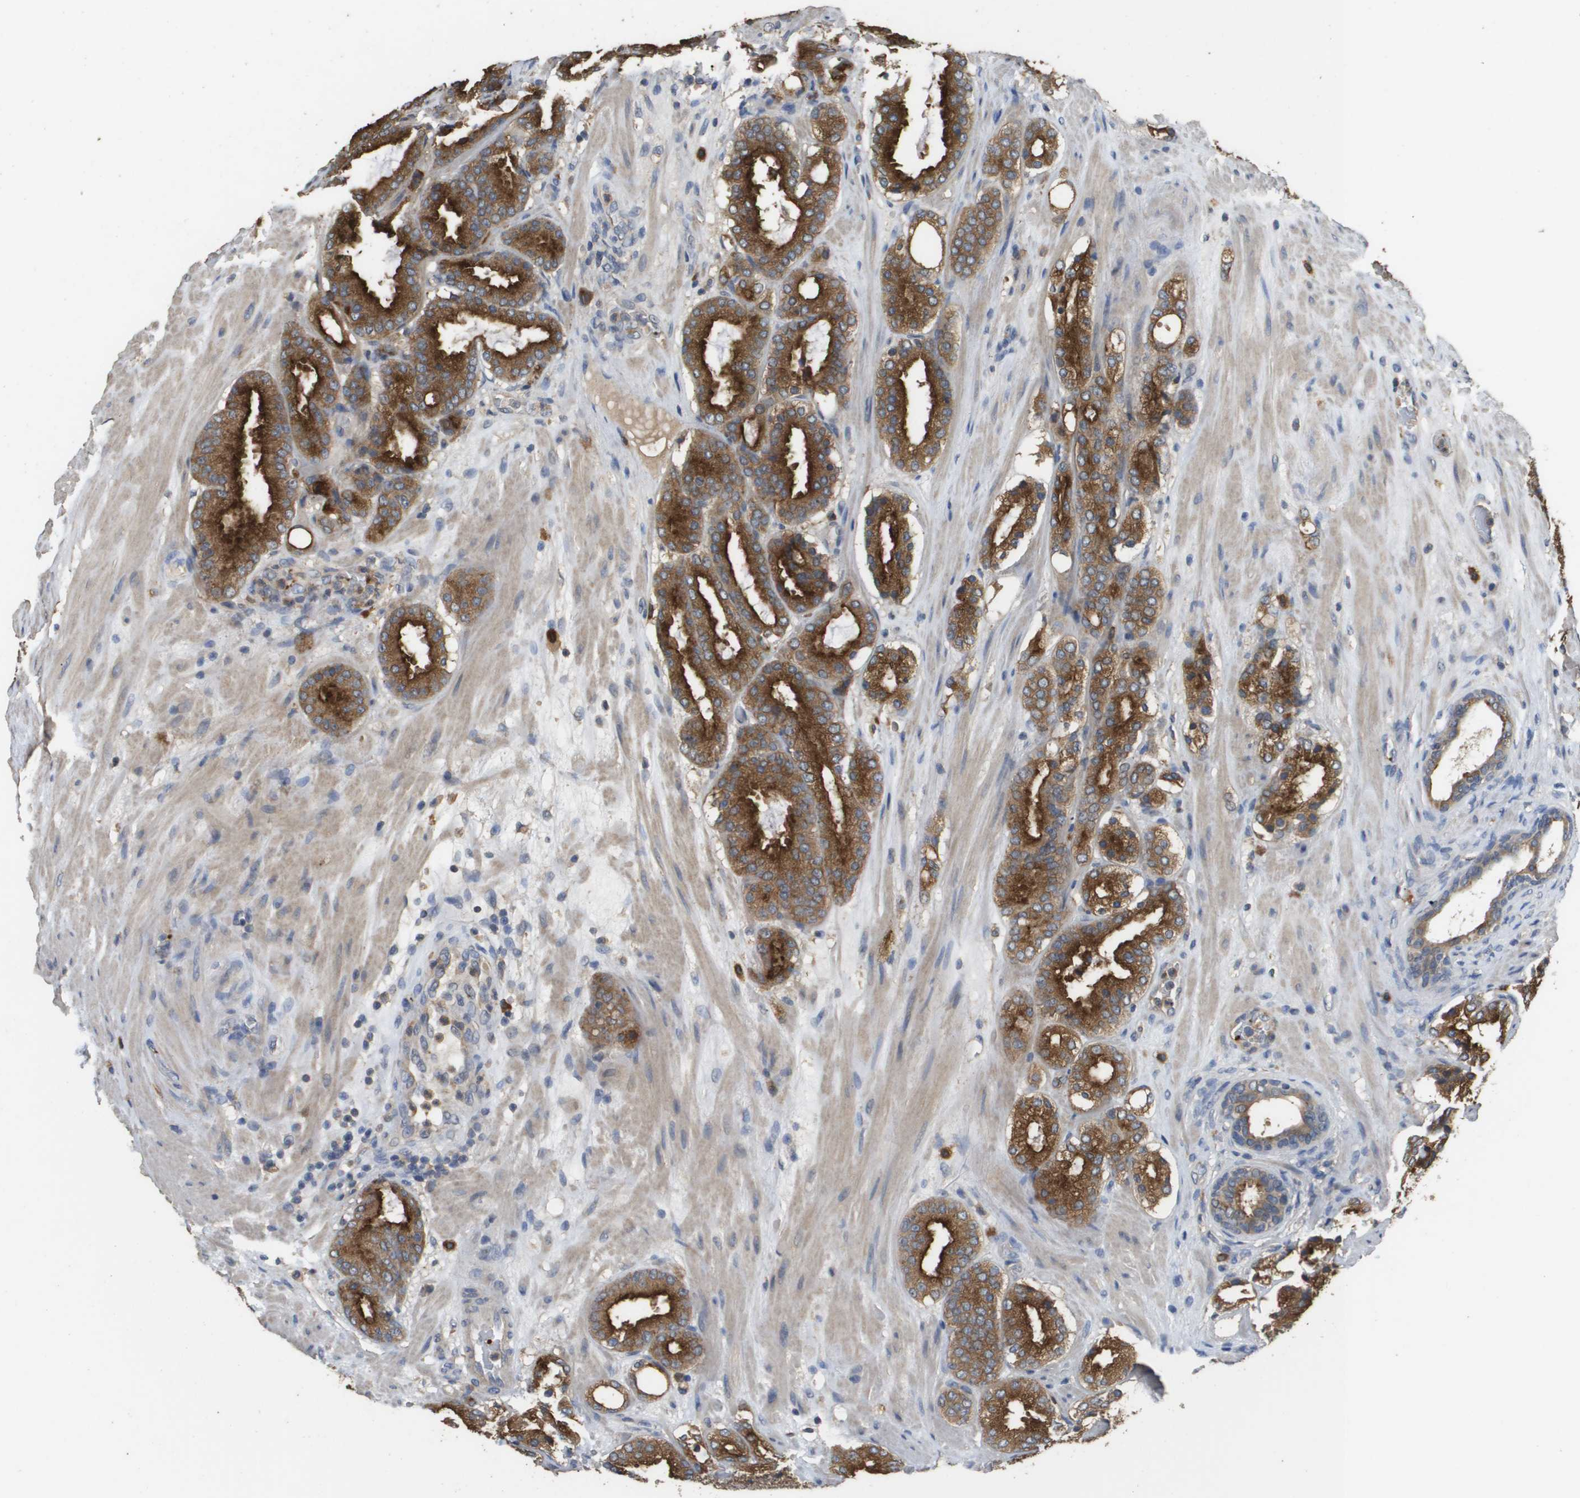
{"staining": {"intensity": "strong", "quantity": ">75%", "location": "cytoplasmic/membranous"}, "tissue": "prostate cancer", "cell_type": "Tumor cells", "image_type": "cancer", "snomed": [{"axis": "morphology", "description": "Adenocarcinoma, Low grade"}, {"axis": "topography", "description": "Prostate"}], "caption": "IHC staining of prostate cancer (low-grade adenocarcinoma), which displays high levels of strong cytoplasmic/membranous positivity in about >75% of tumor cells indicating strong cytoplasmic/membranous protein staining. The staining was performed using DAB (brown) for protein detection and nuclei were counterstained in hematoxylin (blue).", "gene": "RAB27B", "patient": {"sex": "male", "age": 69}}